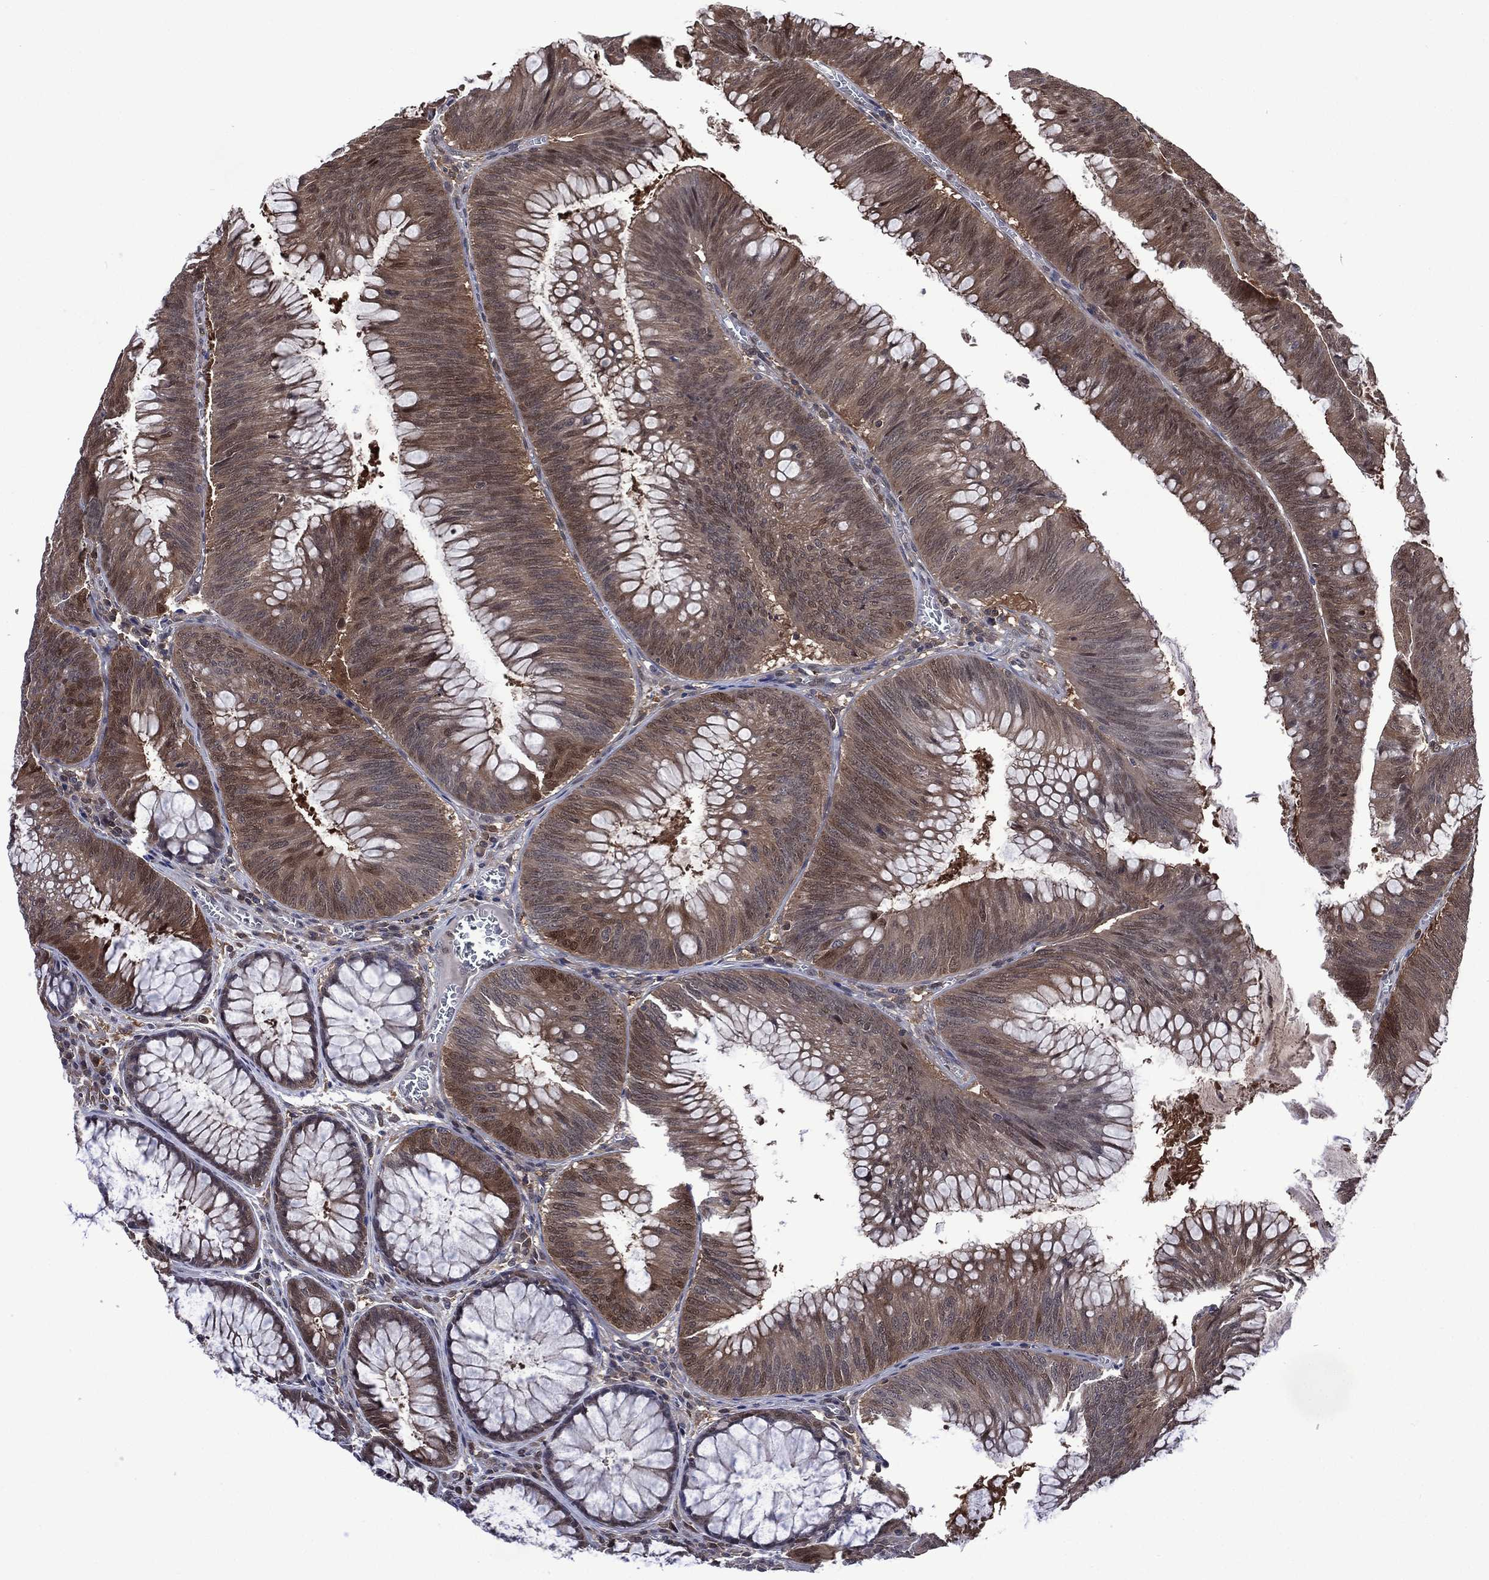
{"staining": {"intensity": "moderate", "quantity": "<25%", "location": "cytoplasmic/membranous,nuclear"}, "tissue": "colorectal cancer", "cell_type": "Tumor cells", "image_type": "cancer", "snomed": [{"axis": "morphology", "description": "Adenocarcinoma, NOS"}, {"axis": "topography", "description": "Rectum"}], "caption": "A brown stain labels moderate cytoplasmic/membranous and nuclear positivity of a protein in colorectal adenocarcinoma tumor cells.", "gene": "MTAP", "patient": {"sex": "female", "age": 72}}